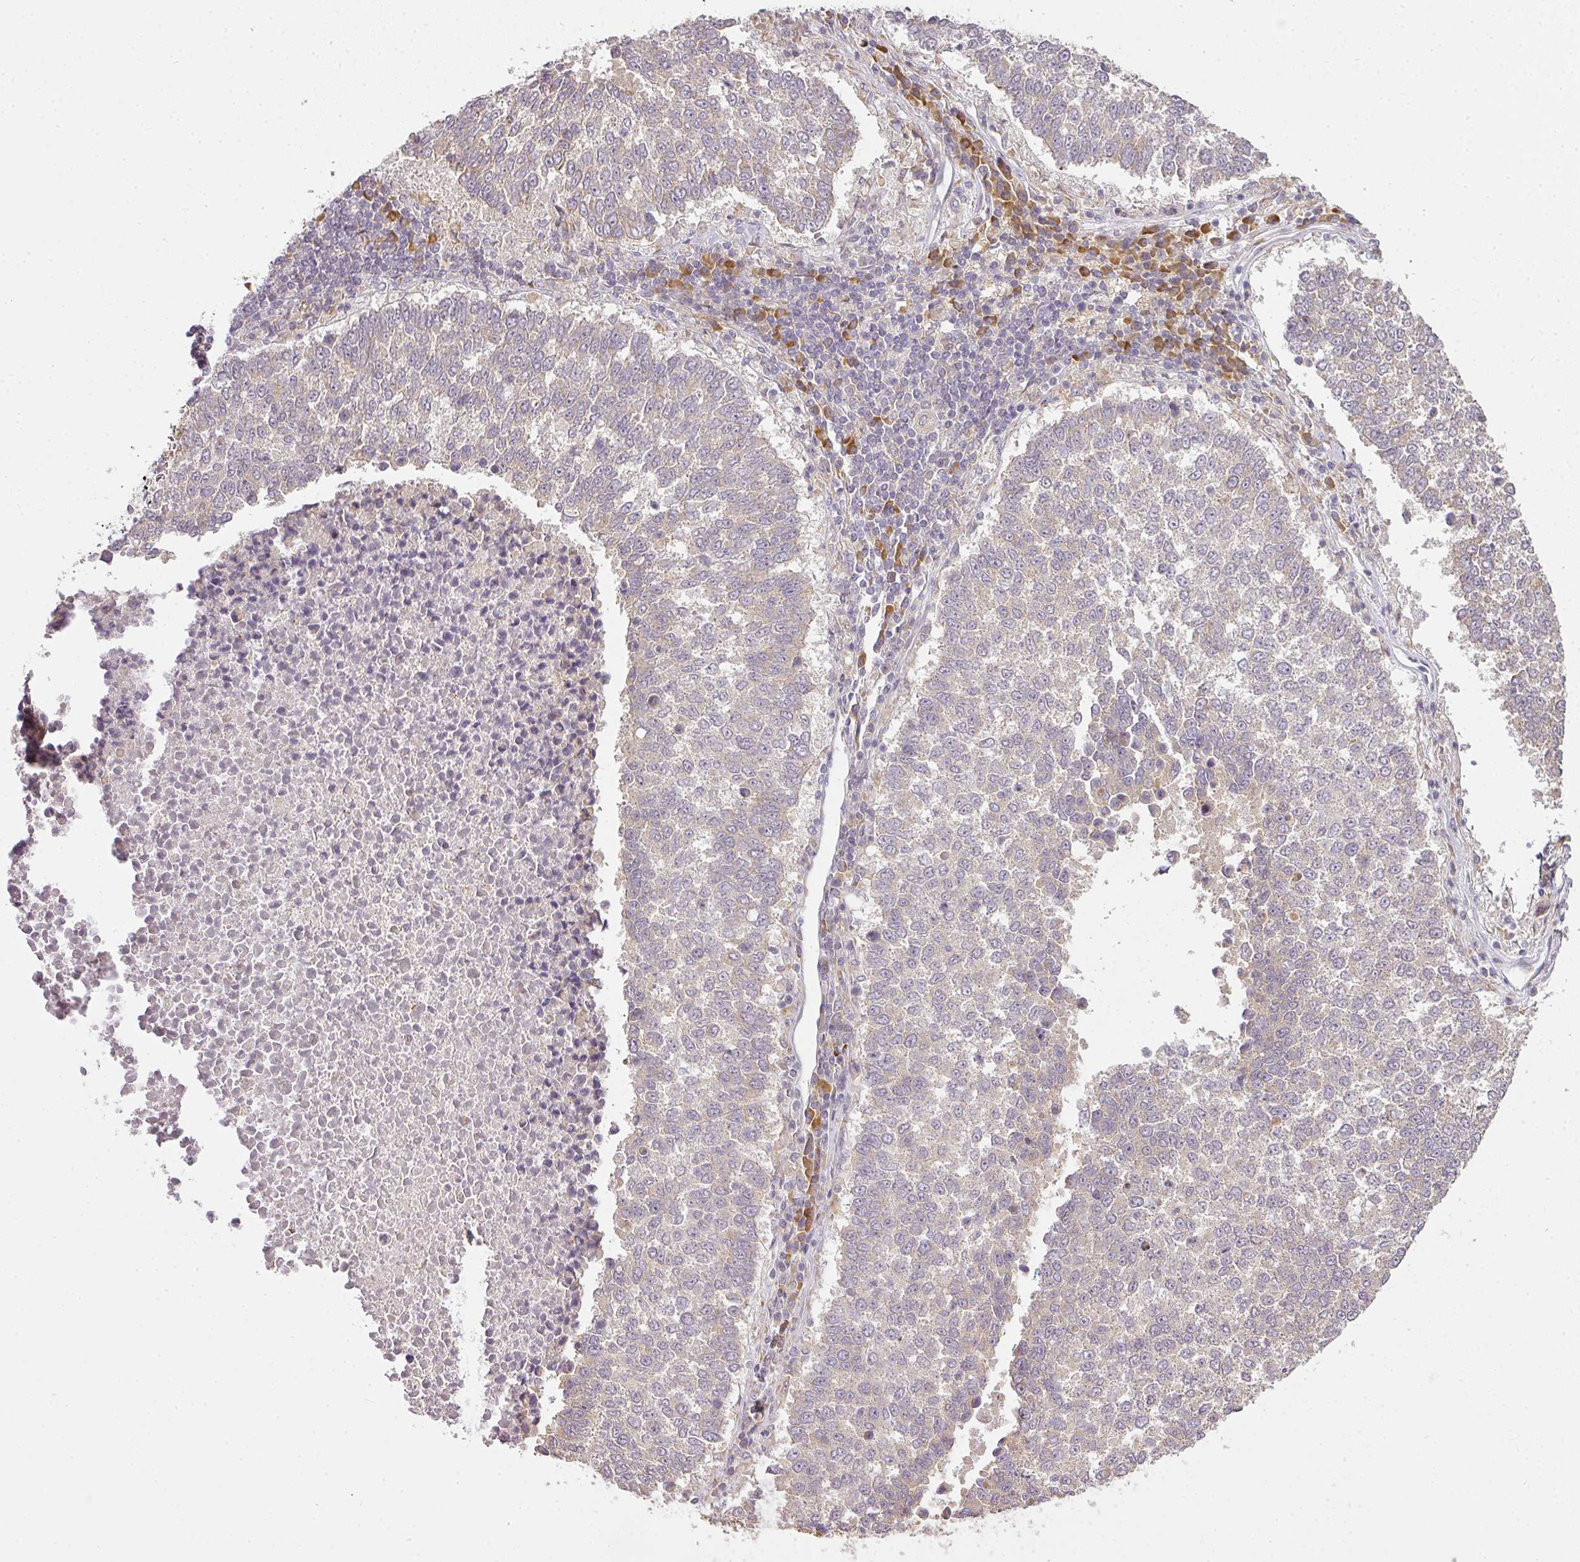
{"staining": {"intensity": "weak", "quantity": "<25%", "location": "cytoplasmic/membranous"}, "tissue": "lung cancer", "cell_type": "Tumor cells", "image_type": "cancer", "snomed": [{"axis": "morphology", "description": "Squamous cell carcinoma, NOS"}, {"axis": "topography", "description": "Lung"}], "caption": "Human squamous cell carcinoma (lung) stained for a protein using immunohistochemistry demonstrates no expression in tumor cells.", "gene": "MED19", "patient": {"sex": "male", "age": 73}}